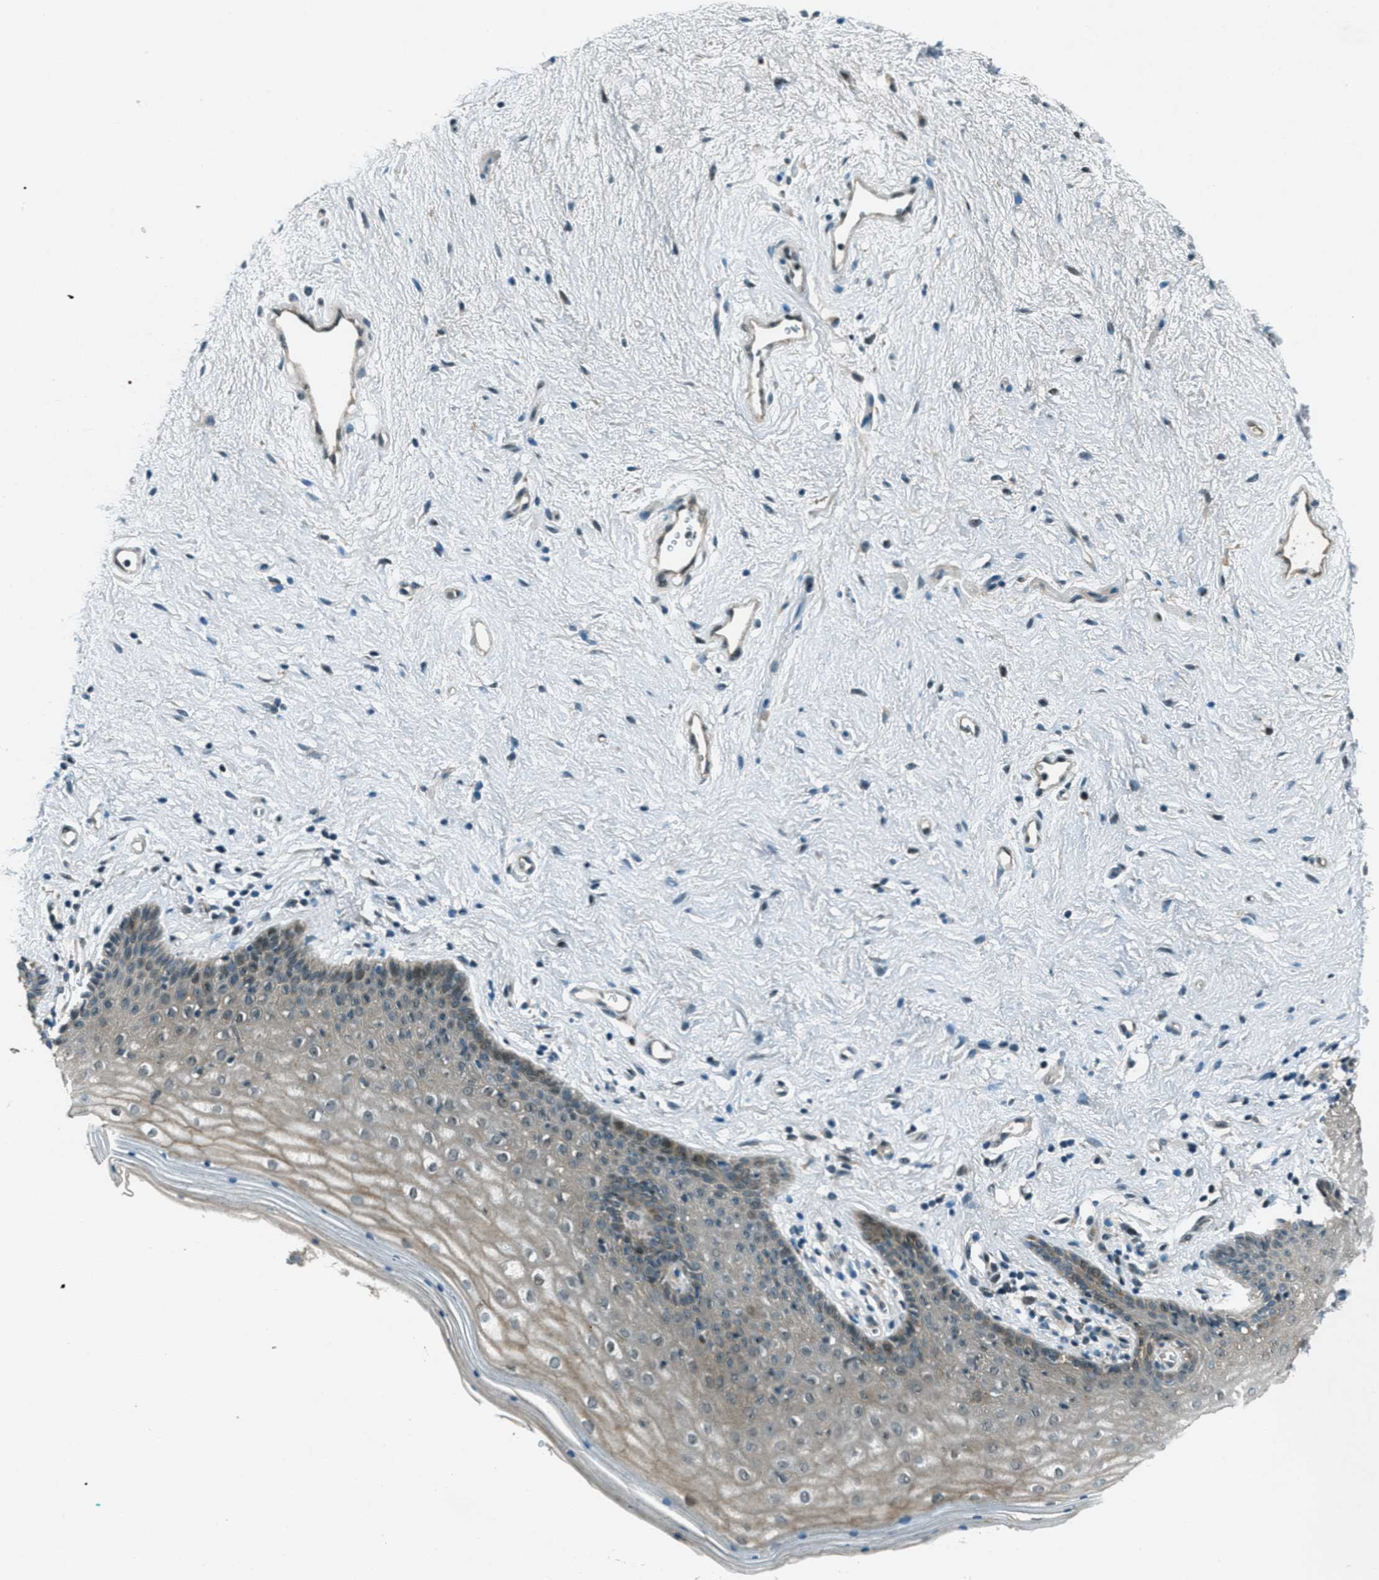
{"staining": {"intensity": "weak", "quantity": "25%-75%", "location": "cytoplasmic/membranous"}, "tissue": "vagina", "cell_type": "Squamous epithelial cells", "image_type": "normal", "snomed": [{"axis": "morphology", "description": "Normal tissue, NOS"}, {"axis": "topography", "description": "Vagina"}], "caption": "Immunohistochemistry micrograph of normal human vagina stained for a protein (brown), which displays low levels of weak cytoplasmic/membranous expression in approximately 25%-75% of squamous epithelial cells.", "gene": "STK11", "patient": {"sex": "female", "age": 44}}